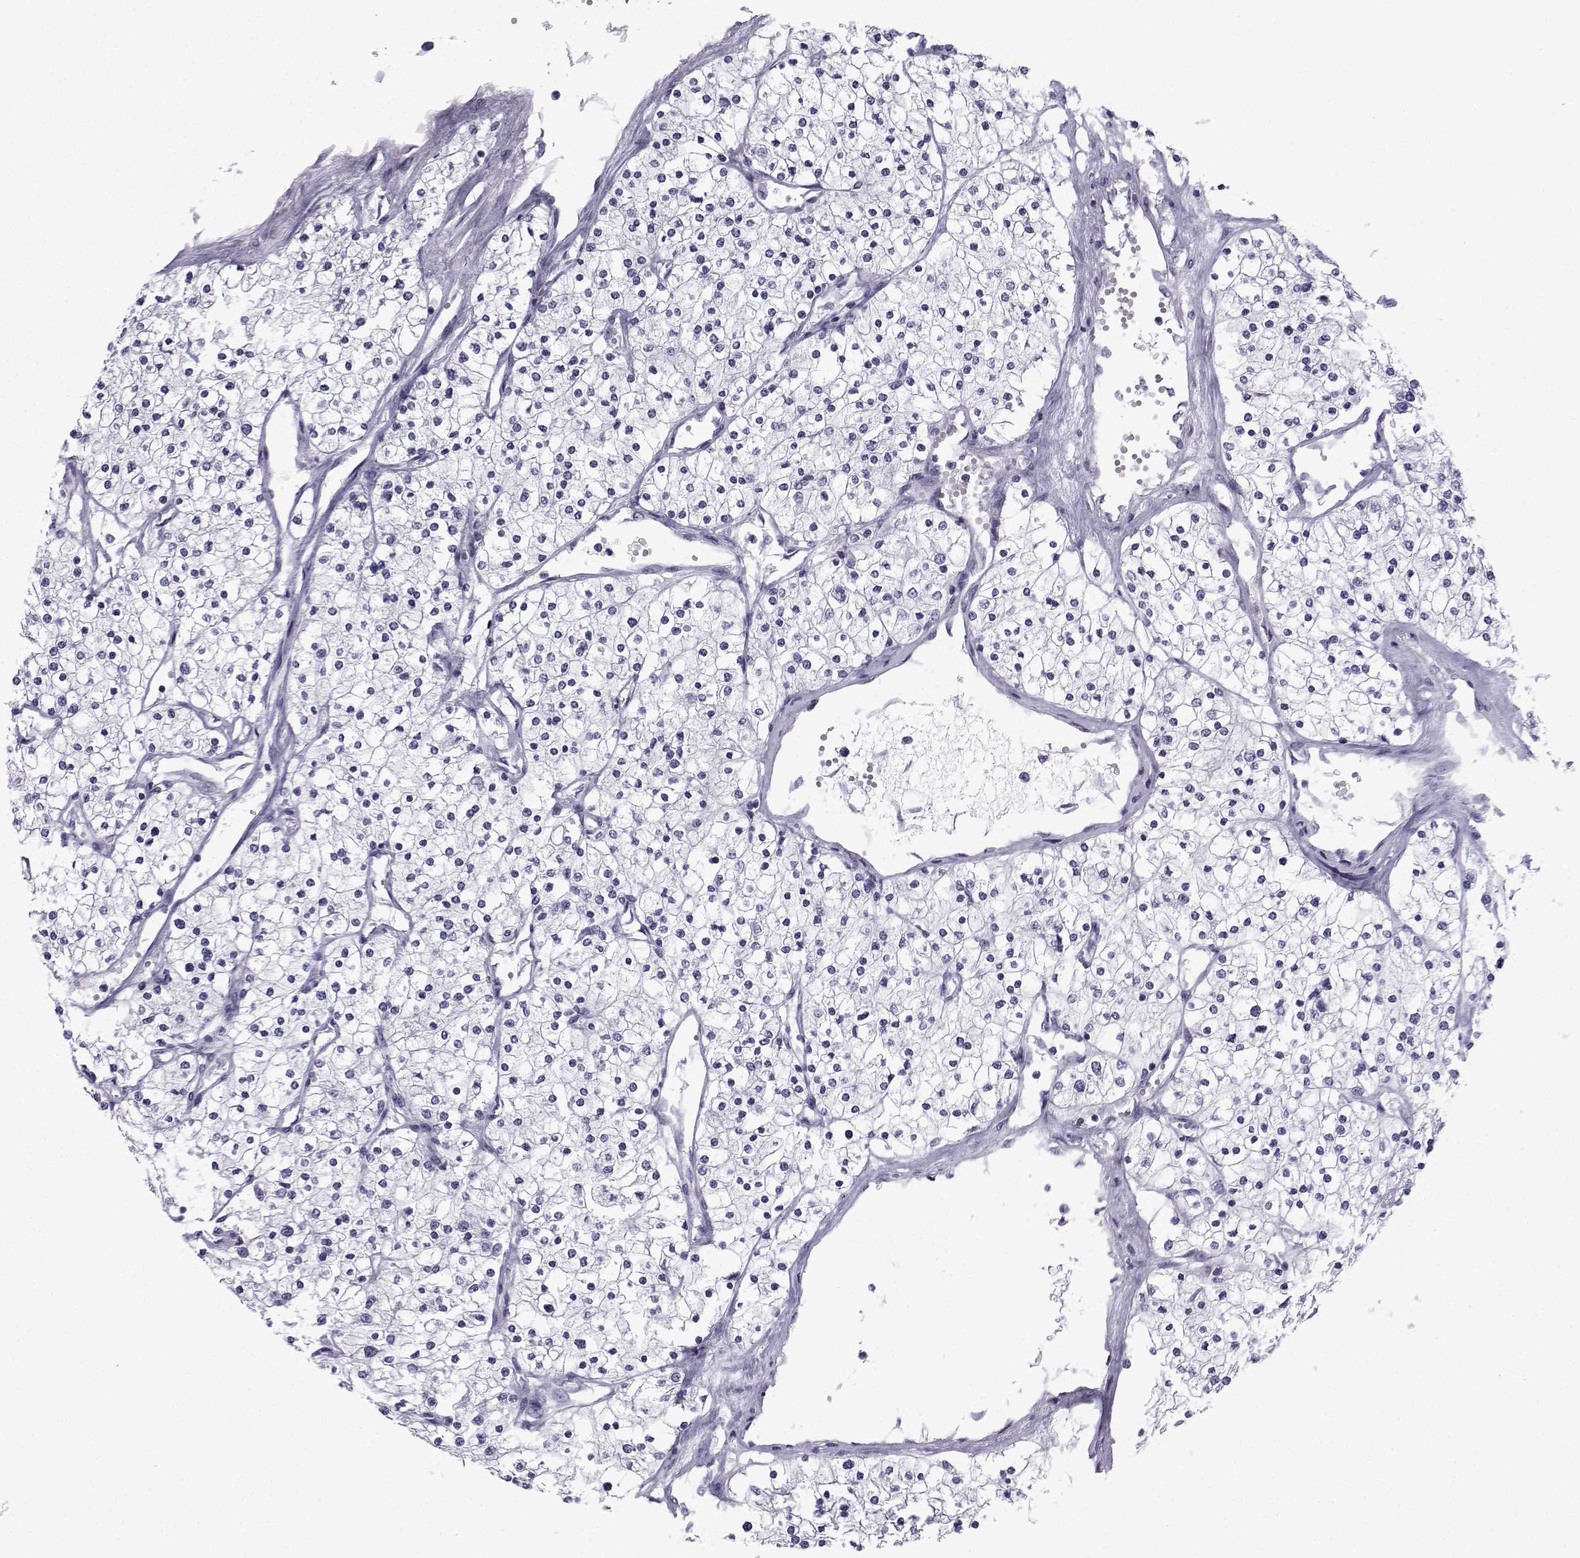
{"staining": {"intensity": "negative", "quantity": "none", "location": "none"}, "tissue": "renal cancer", "cell_type": "Tumor cells", "image_type": "cancer", "snomed": [{"axis": "morphology", "description": "Adenocarcinoma, NOS"}, {"axis": "topography", "description": "Kidney"}], "caption": "A histopathology image of adenocarcinoma (renal) stained for a protein shows no brown staining in tumor cells. (Brightfield microscopy of DAB IHC at high magnification).", "gene": "SPANXD", "patient": {"sex": "male", "age": 80}}